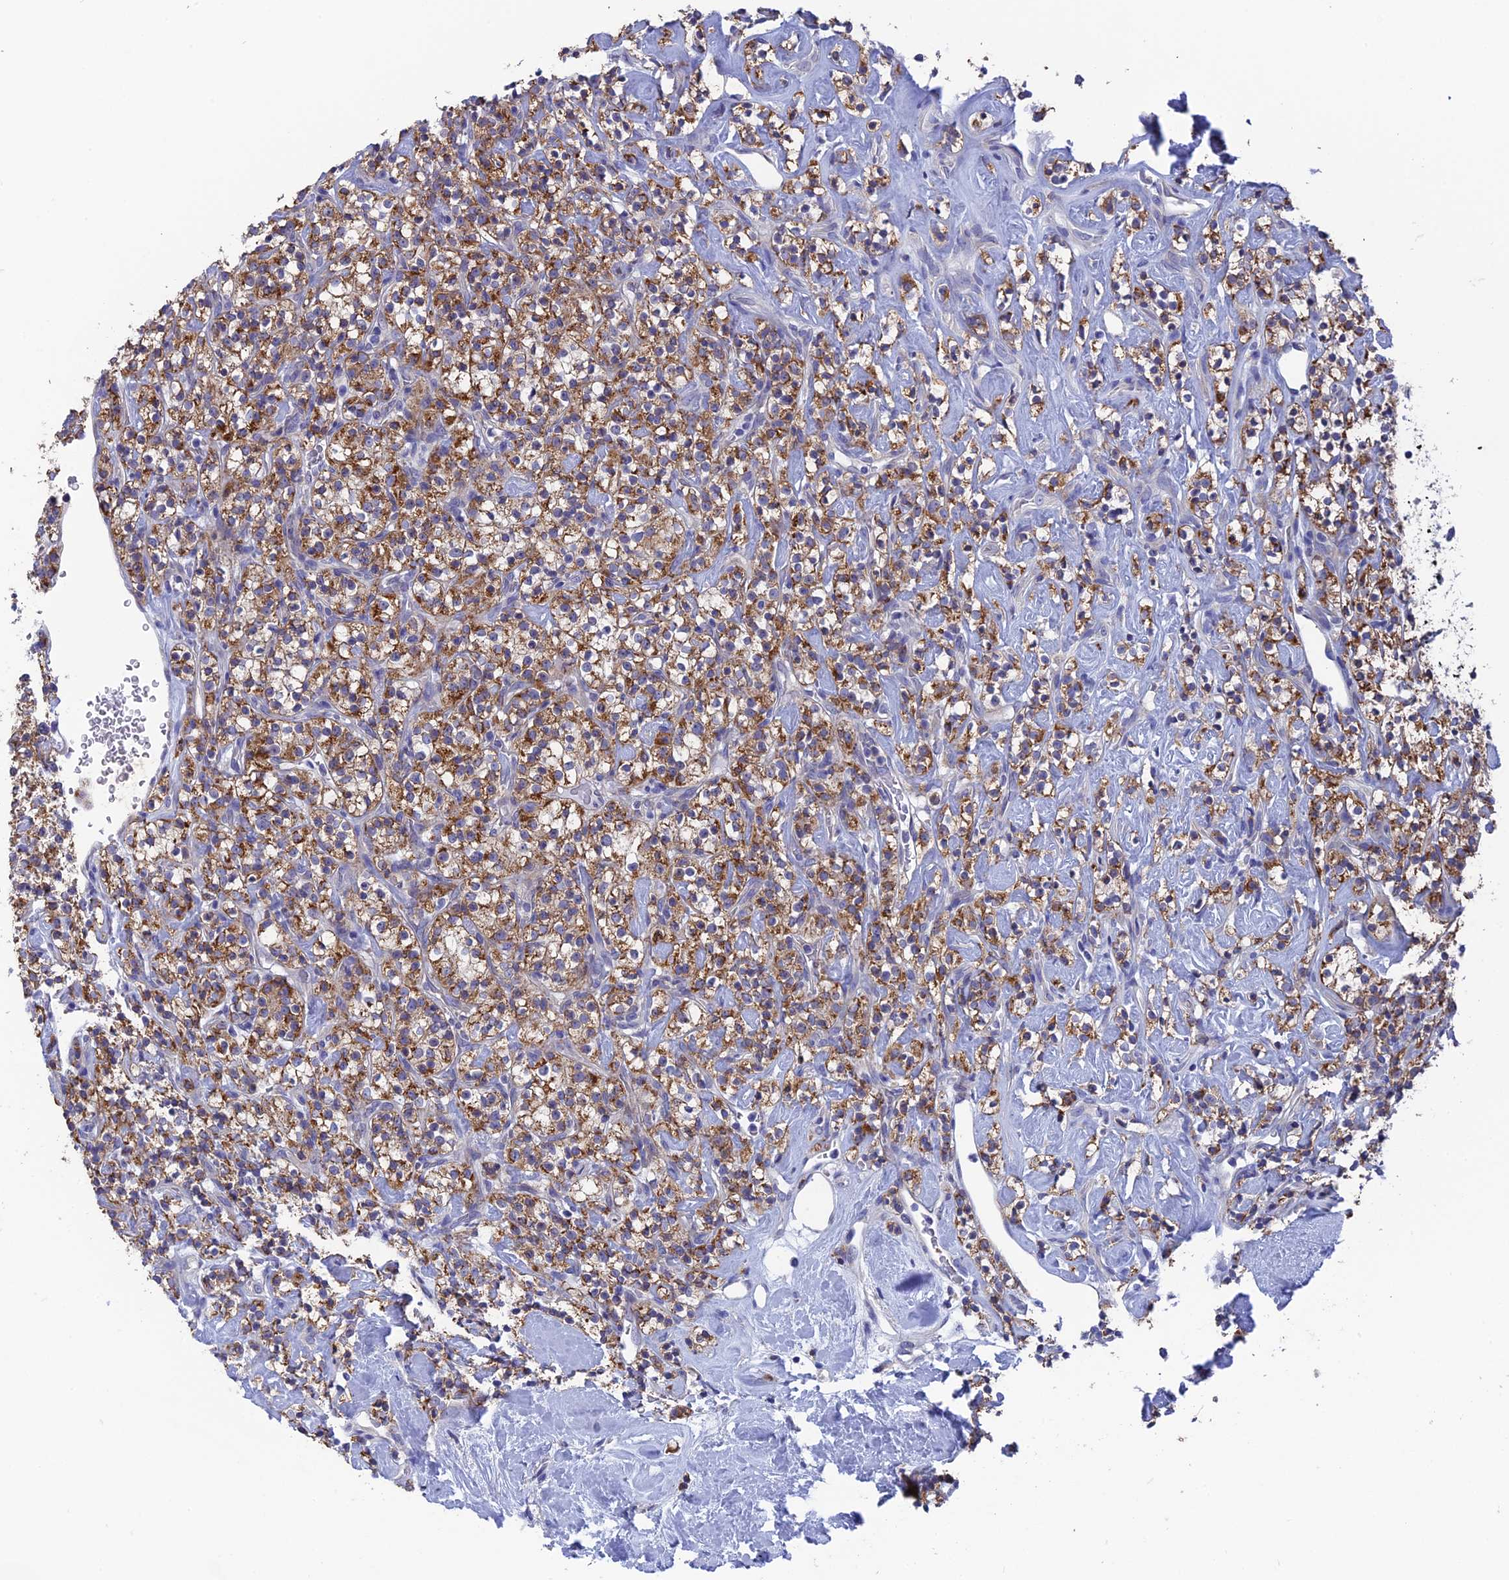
{"staining": {"intensity": "moderate", "quantity": ">75%", "location": "cytoplasmic/membranous"}, "tissue": "renal cancer", "cell_type": "Tumor cells", "image_type": "cancer", "snomed": [{"axis": "morphology", "description": "Adenocarcinoma, NOS"}, {"axis": "topography", "description": "Kidney"}], "caption": "This is a histology image of IHC staining of renal cancer (adenocarcinoma), which shows moderate positivity in the cytoplasmic/membranous of tumor cells.", "gene": "AK4", "patient": {"sex": "male", "age": 77}}